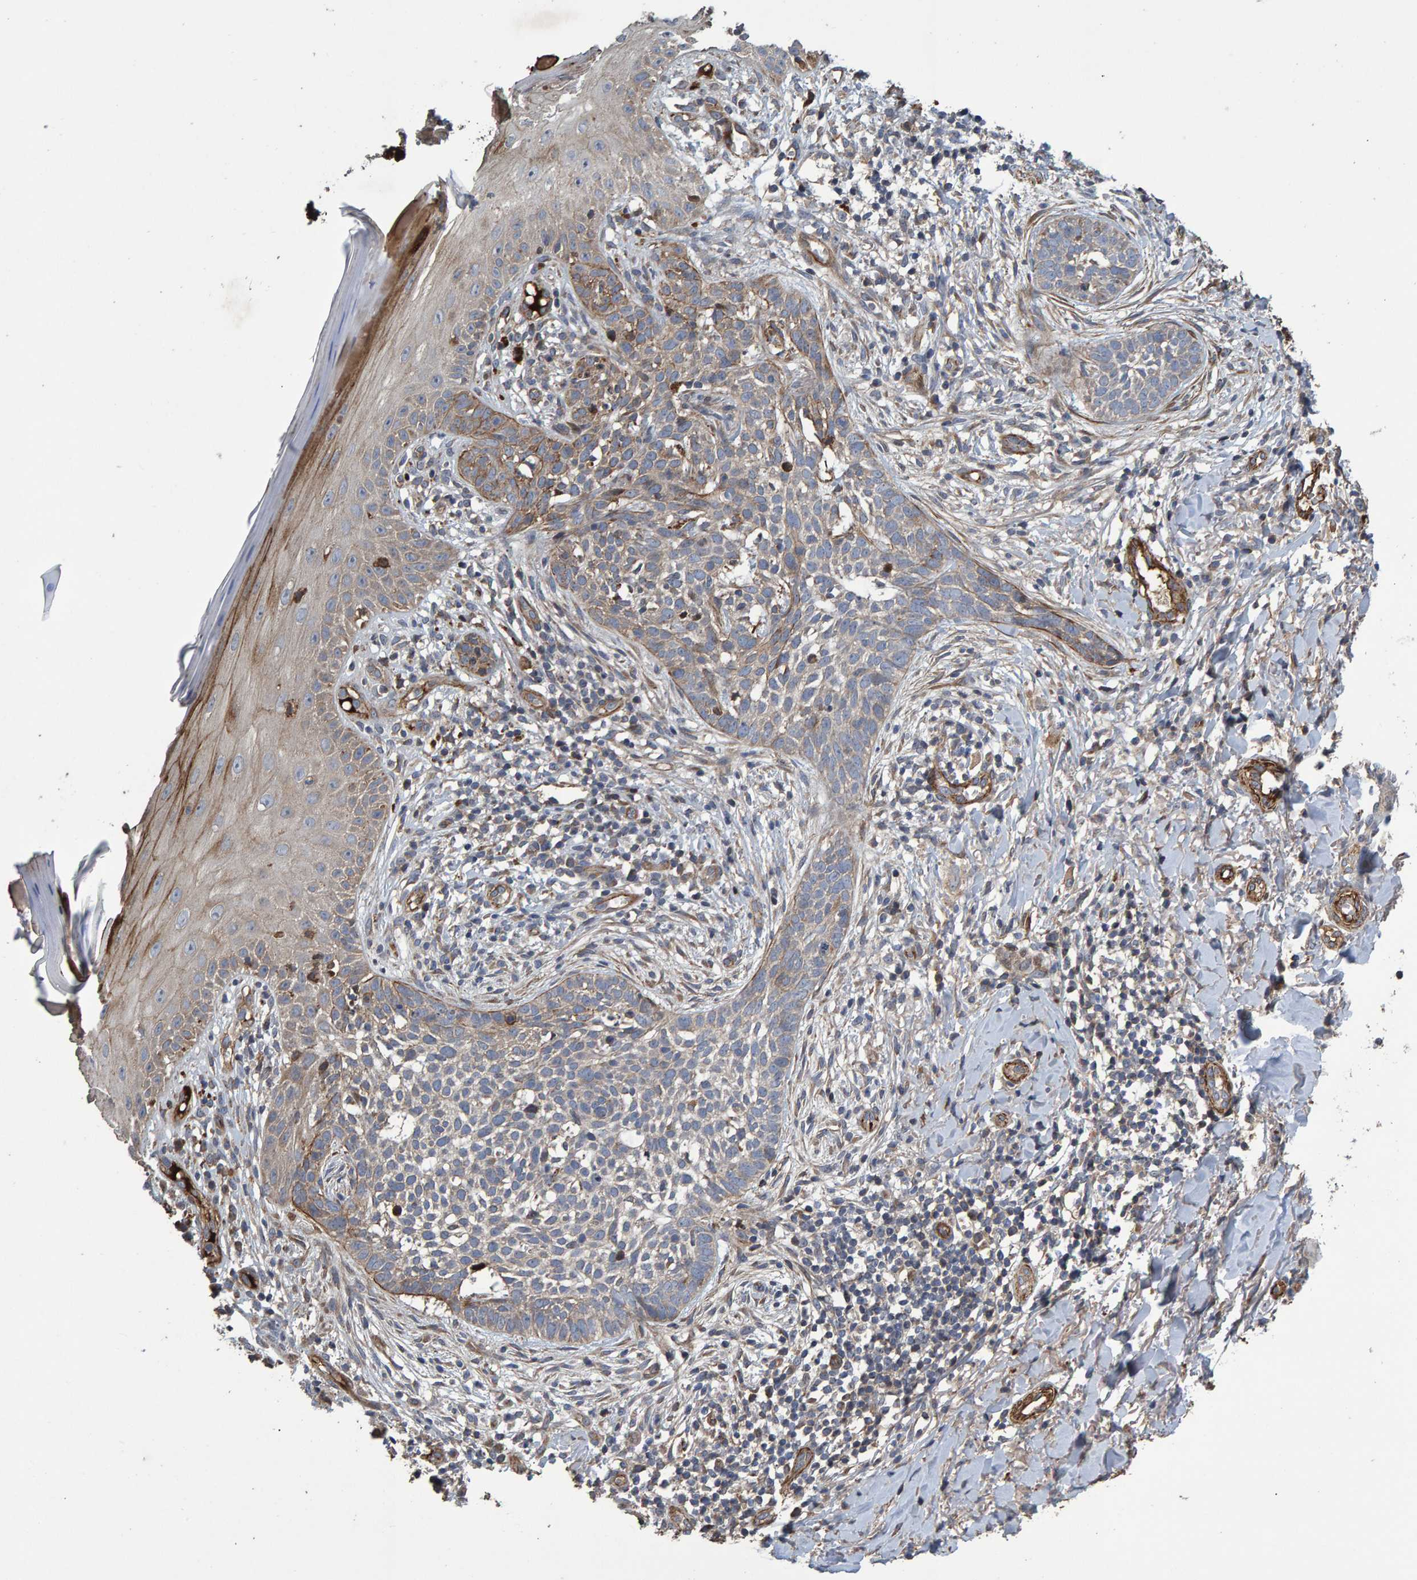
{"staining": {"intensity": "weak", "quantity": "<25%", "location": "cytoplasmic/membranous"}, "tissue": "skin cancer", "cell_type": "Tumor cells", "image_type": "cancer", "snomed": [{"axis": "morphology", "description": "Normal tissue, NOS"}, {"axis": "morphology", "description": "Basal cell carcinoma"}, {"axis": "topography", "description": "Skin"}], "caption": "Basal cell carcinoma (skin) stained for a protein using immunohistochemistry demonstrates no staining tumor cells.", "gene": "SLIT2", "patient": {"sex": "male", "age": 67}}